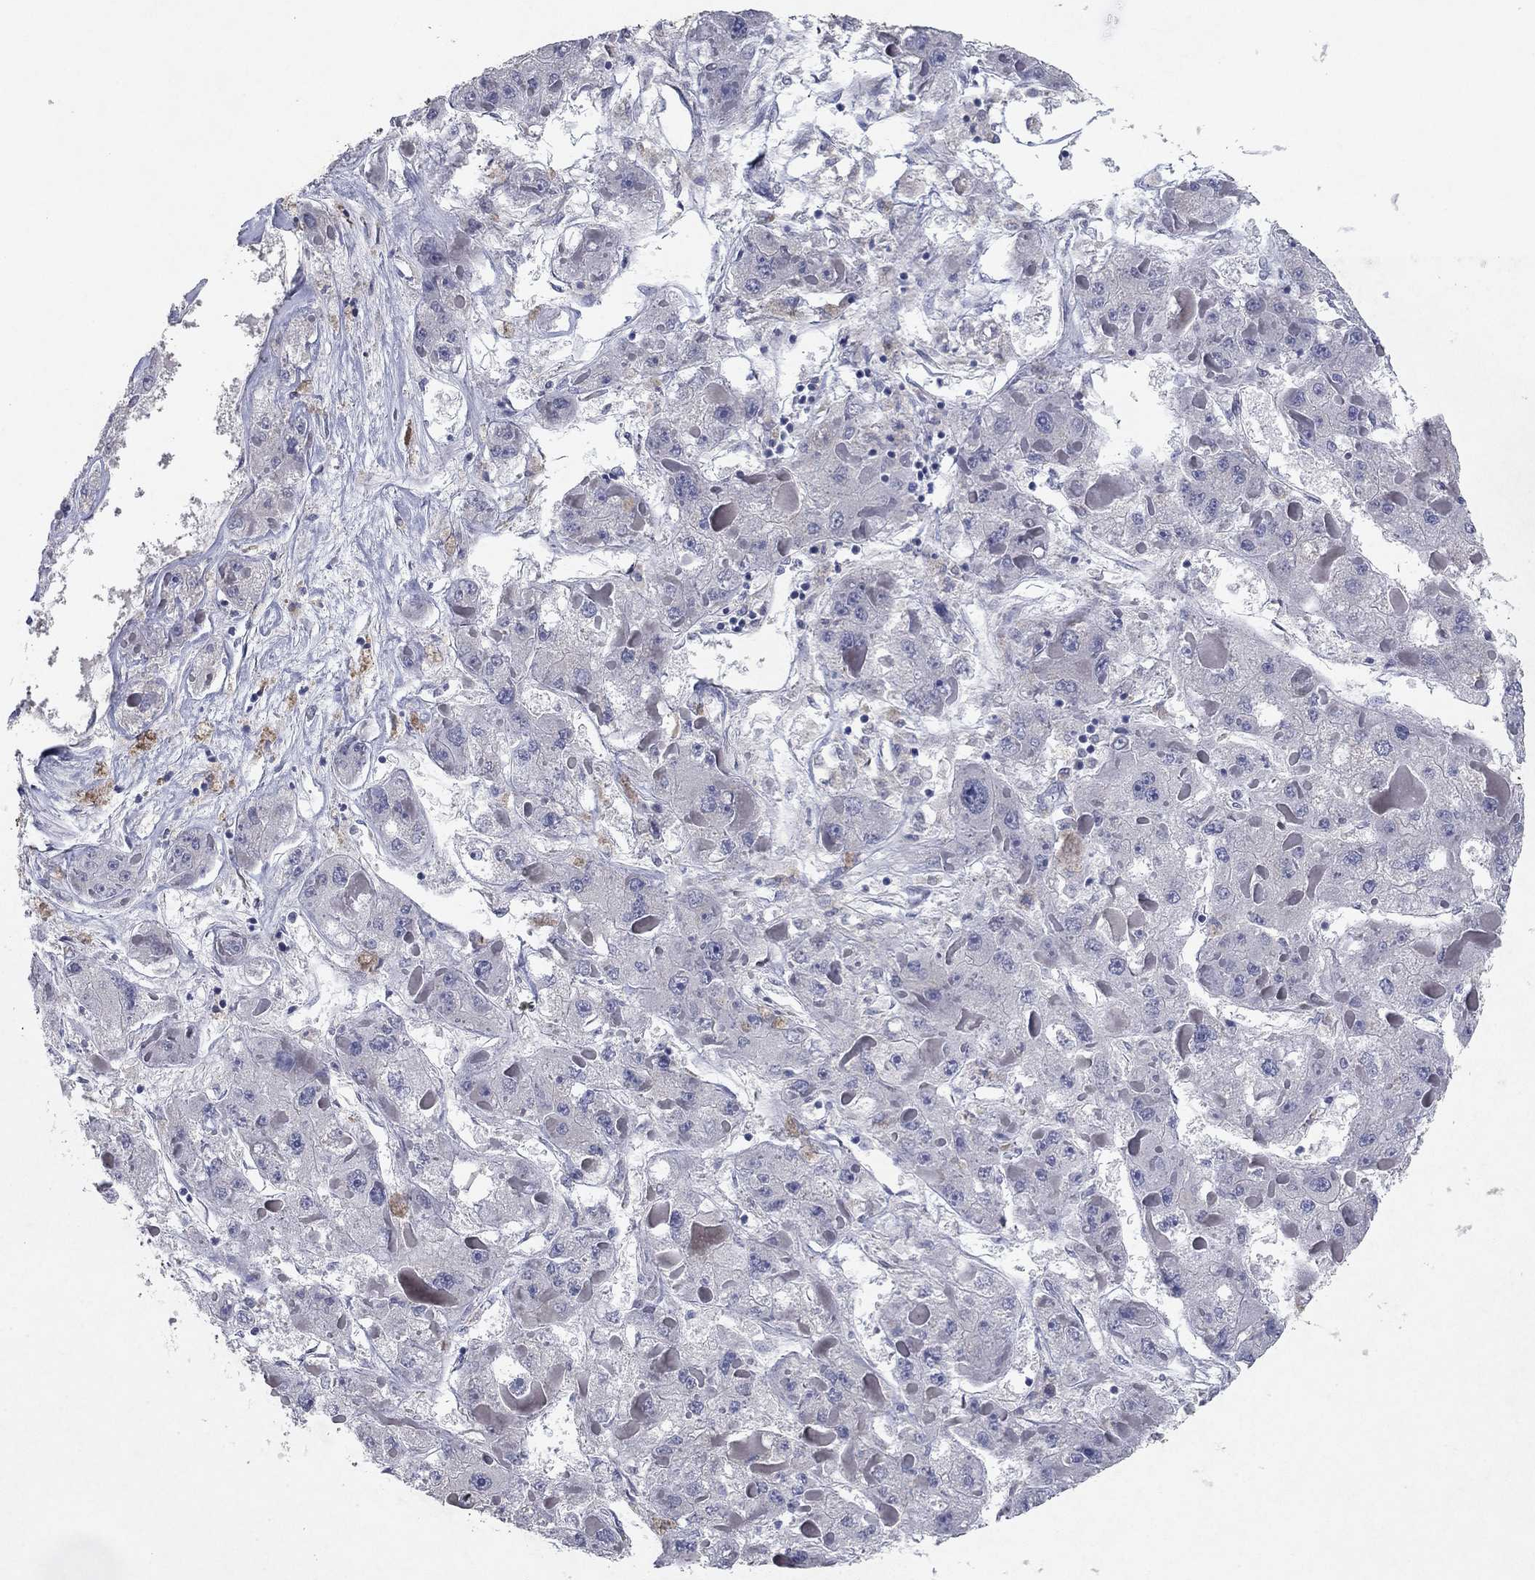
{"staining": {"intensity": "negative", "quantity": "none", "location": "none"}, "tissue": "liver cancer", "cell_type": "Tumor cells", "image_type": "cancer", "snomed": [{"axis": "morphology", "description": "Carcinoma, Hepatocellular, NOS"}, {"axis": "topography", "description": "Liver"}], "caption": "Immunohistochemistry (IHC) of human liver hepatocellular carcinoma reveals no positivity in tumor cells.", "gene": "PTGDS", "patient": {"sex": "female", "age": 73}}